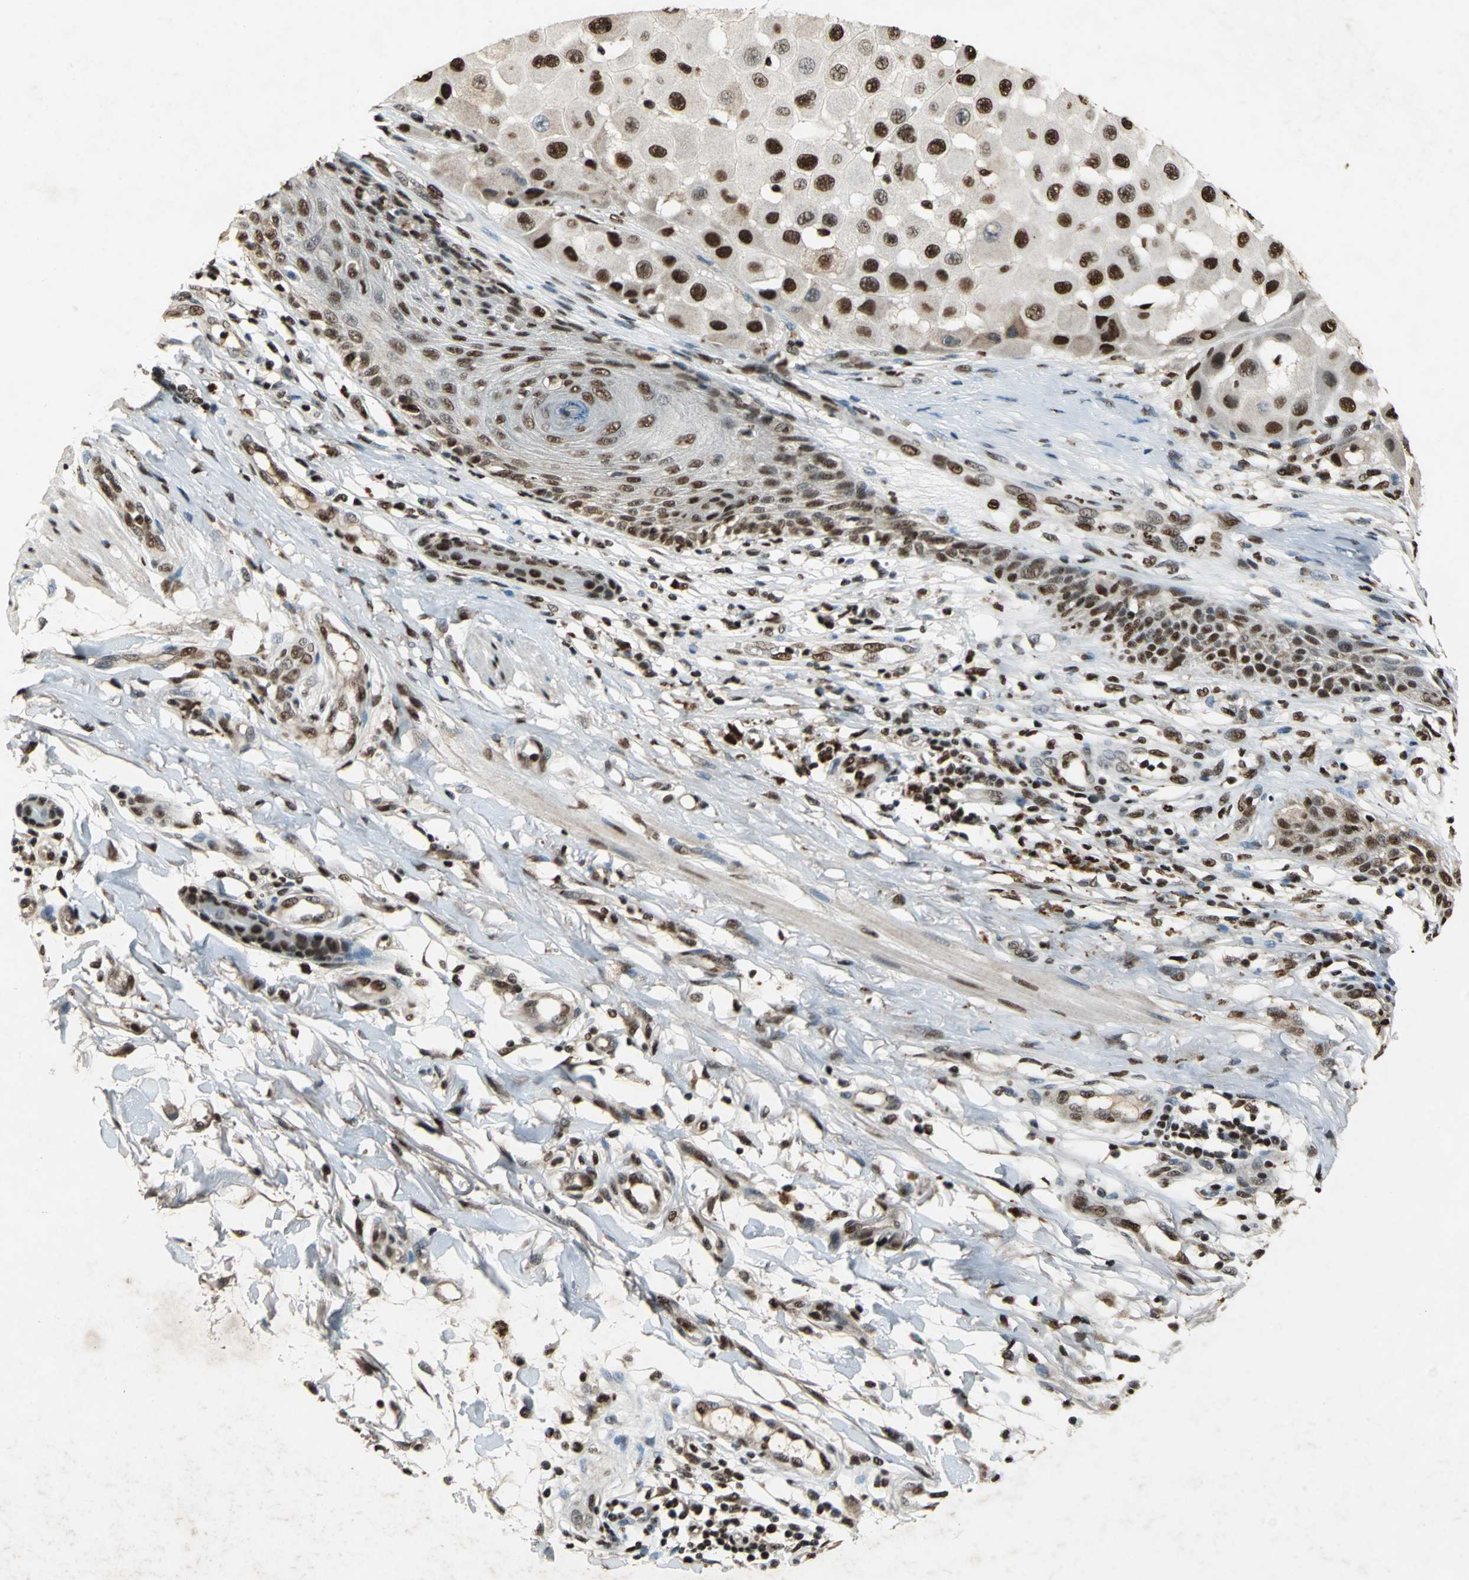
{"staining": {"intensity": "strong", "quantity": ">75%", "location": "nuclear"}, "tissue": "melanoma", "cell_type": "Tumor cells", "image_type": "cancer", "snomed": [{"axis": "morphology", "description": "Malignant melanoma, NOS"}, {"axis": "topography", "description": "Skin"}], "caption": "Approximately >75% of tumor cells in melanoma display strong nuclear protein positivity as visualized by brown immunohistochemical staining.", "gene": "ANP32A", "patient": {"sex": "female", "age": 81}}